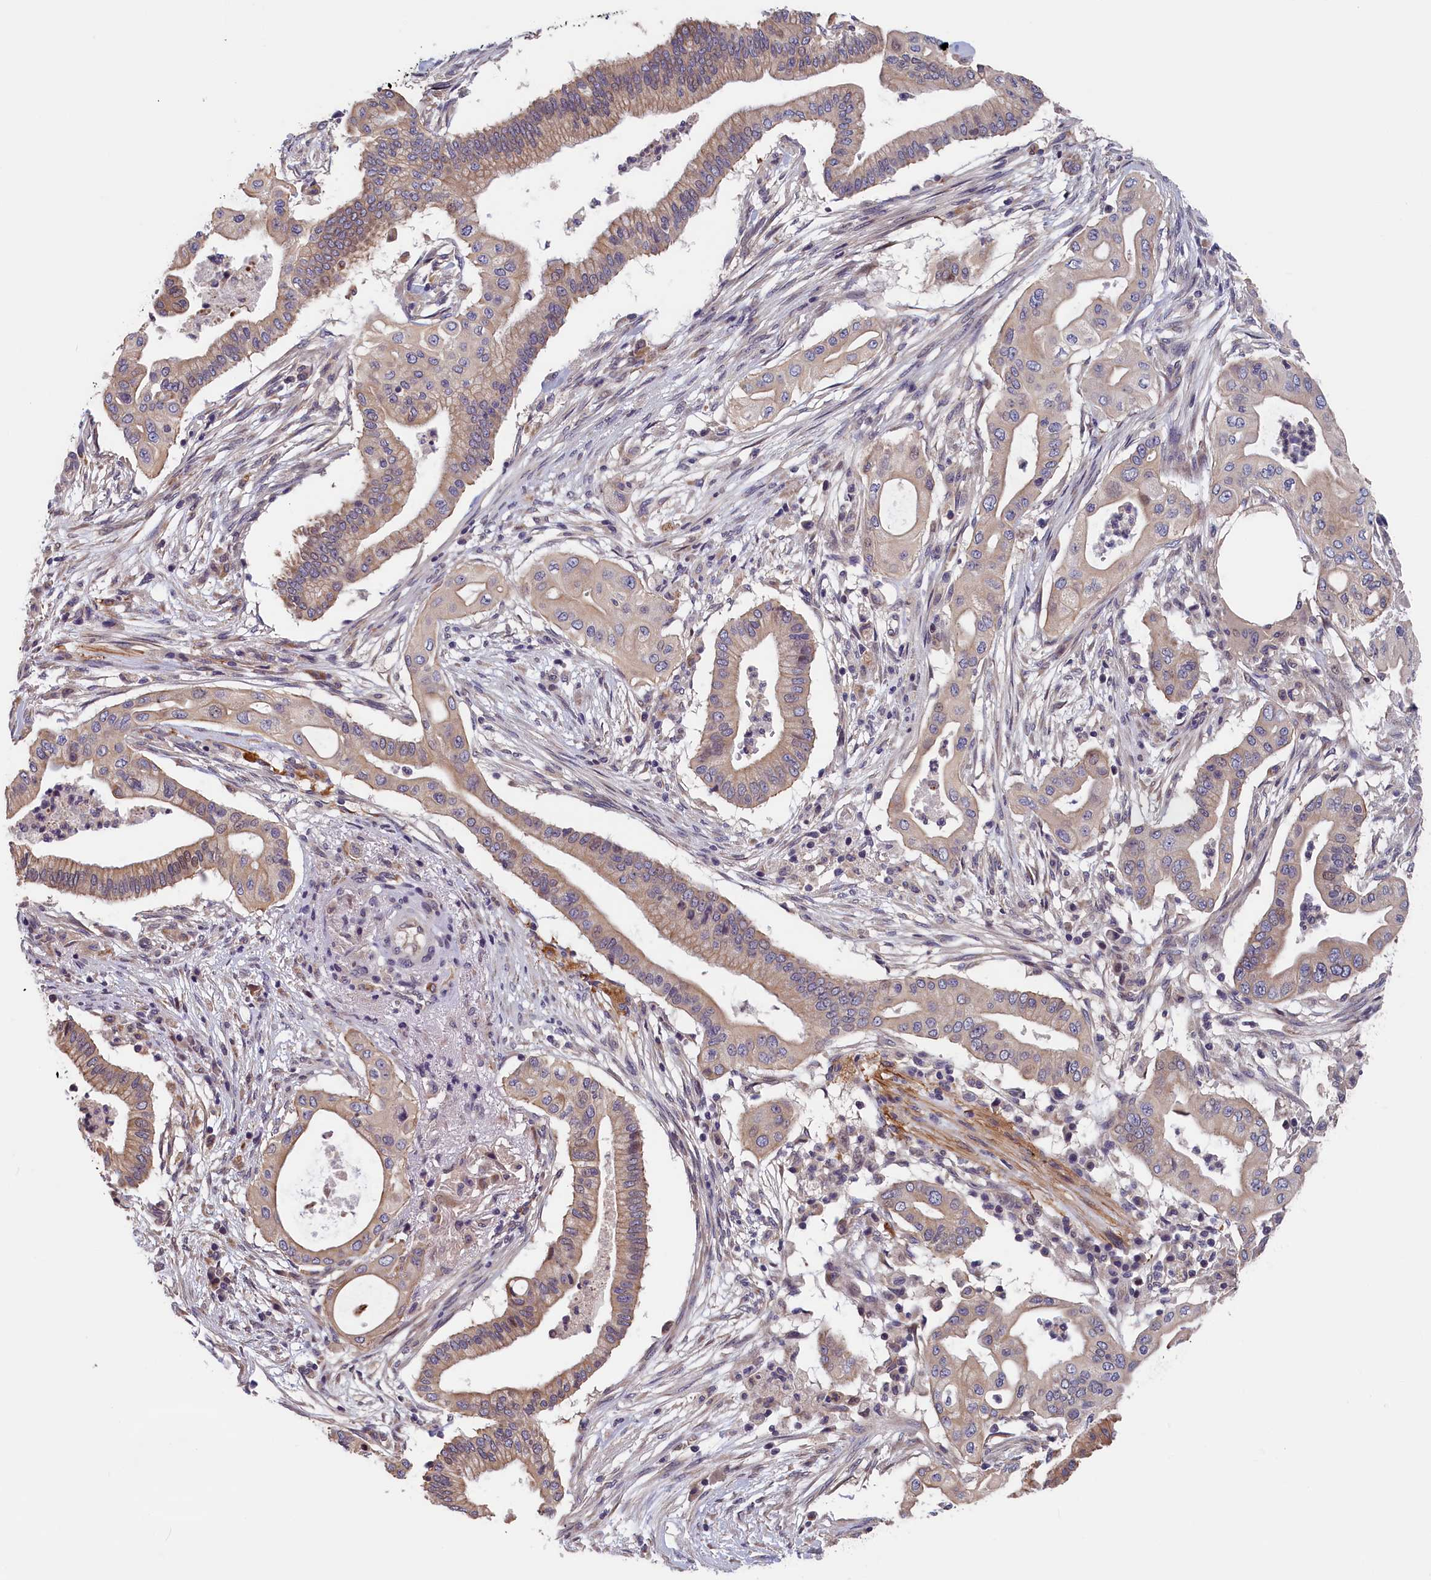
{"staining": {"intensity": "weak", "quantity": ">75%", "location": "cytoplasmic/membranous"}, "tissue": "pancreatic cancer", "cell_type": "Tumor cells", "image_type": "cancer", "snomed": [{"axis": "morphology", "description": "Adenocarcinoma, NOS"}, {"axis": "topography", "description": "Pancreas"}], "caption": "Adenocarcinoma (pancreatic) tissue displays weak cytoplasmic/membranous staining in about >75% of tumor cells, visualized by immunohistochemistry.", "gene": "TMEM116", "patient": {"sex": "male", "age": 68}}